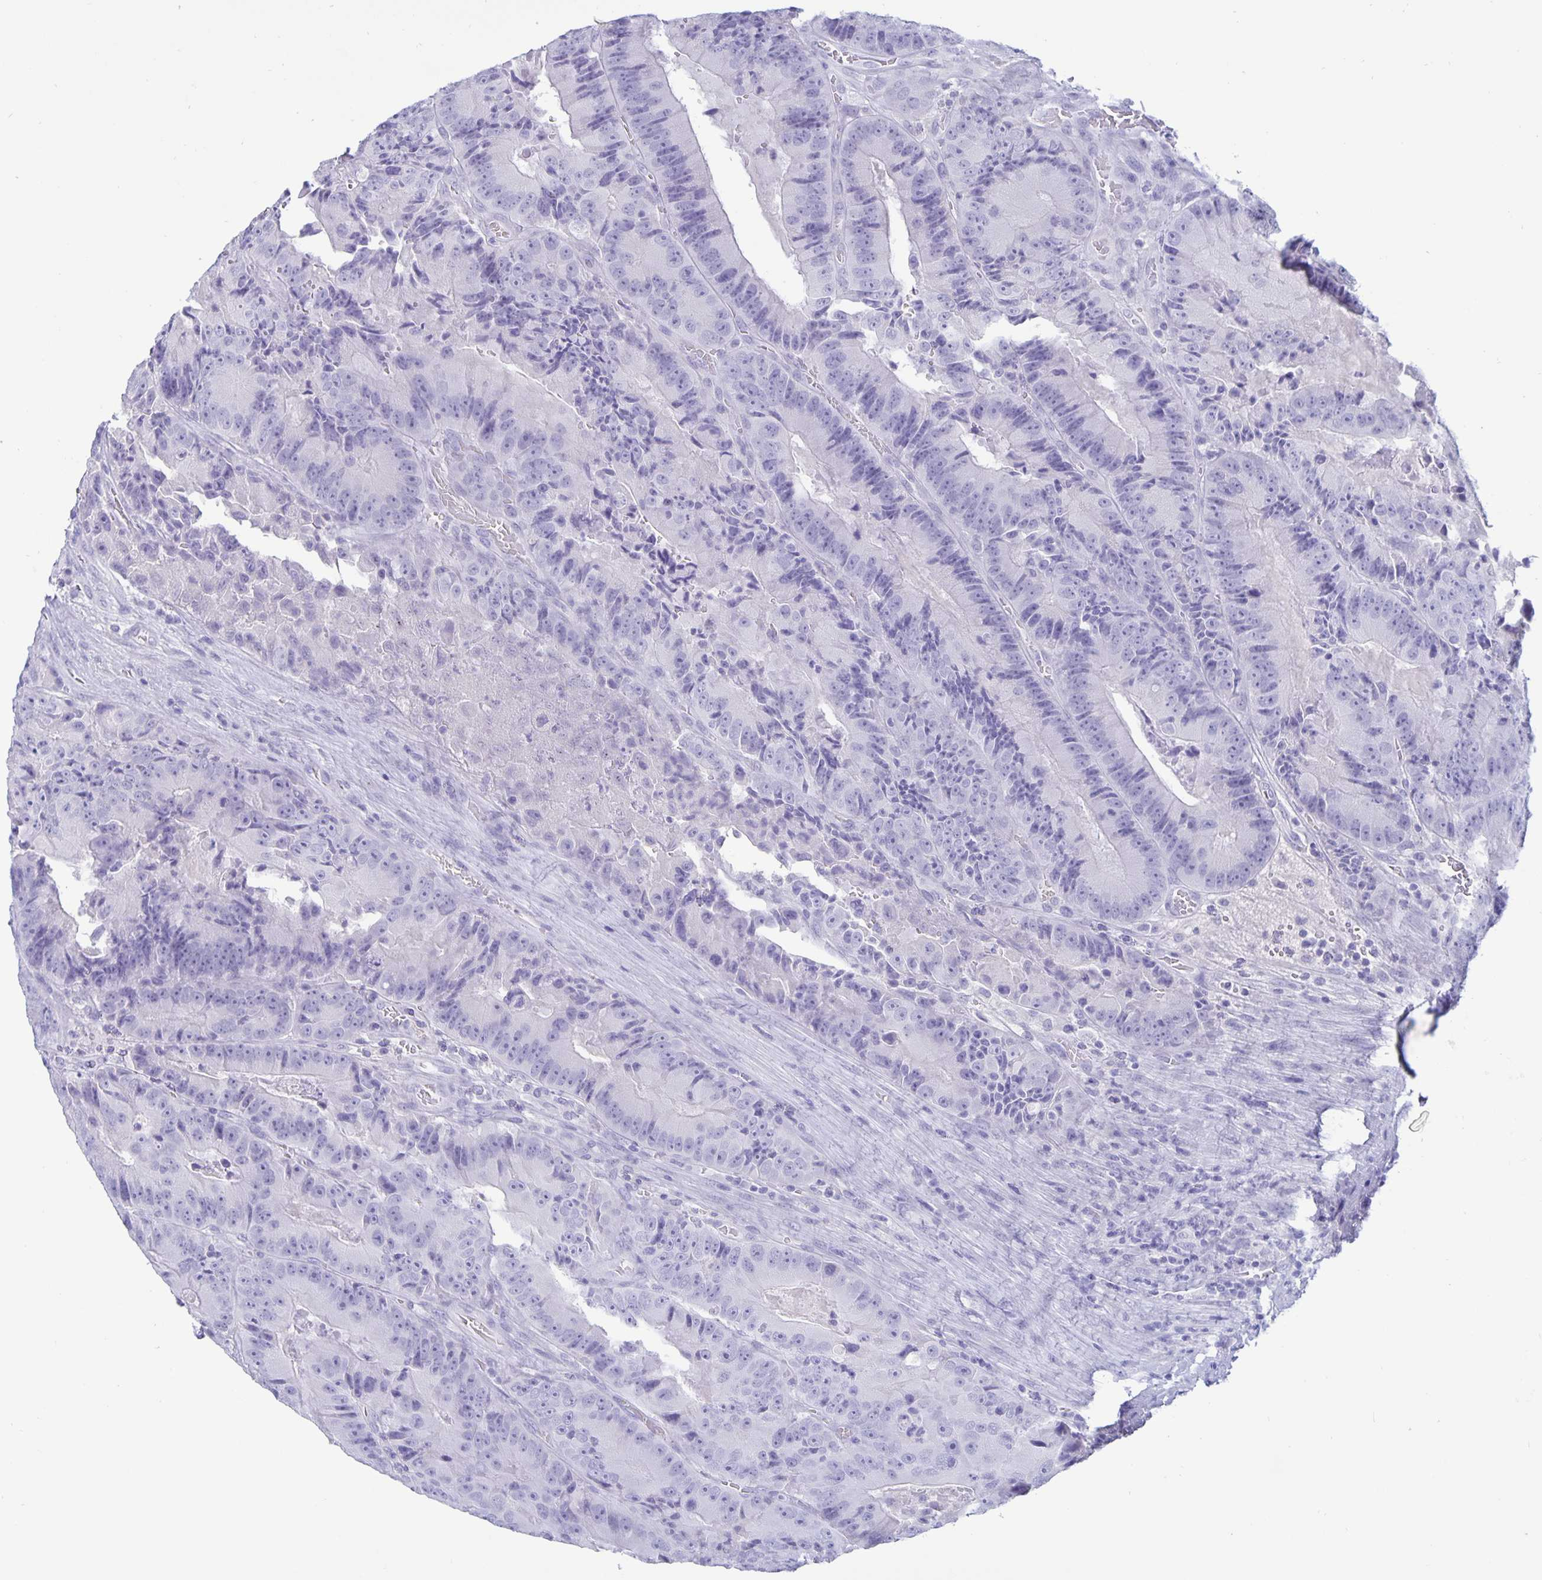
{"staining": {"intensity": "negative", "quantity": "none", "location": "none"}, "tissue": "colorectal cancer", "cell_type": "Tumor cells", "image_type": "cancer", "snomed": [{"axis": "morphology", "description": "Adenocarcinoma, NOS"}, {"axis": "topography", "description": "Colon"}], "caption": "The photomicrograph displays no staining of tumor cells in colorectal cancer (adenocarcinoma). (DAB immunohistochemistry with hematoxylin counter stain).", "gene": "BPIFA3", "patient": {"sex": "female", "age": 86}}